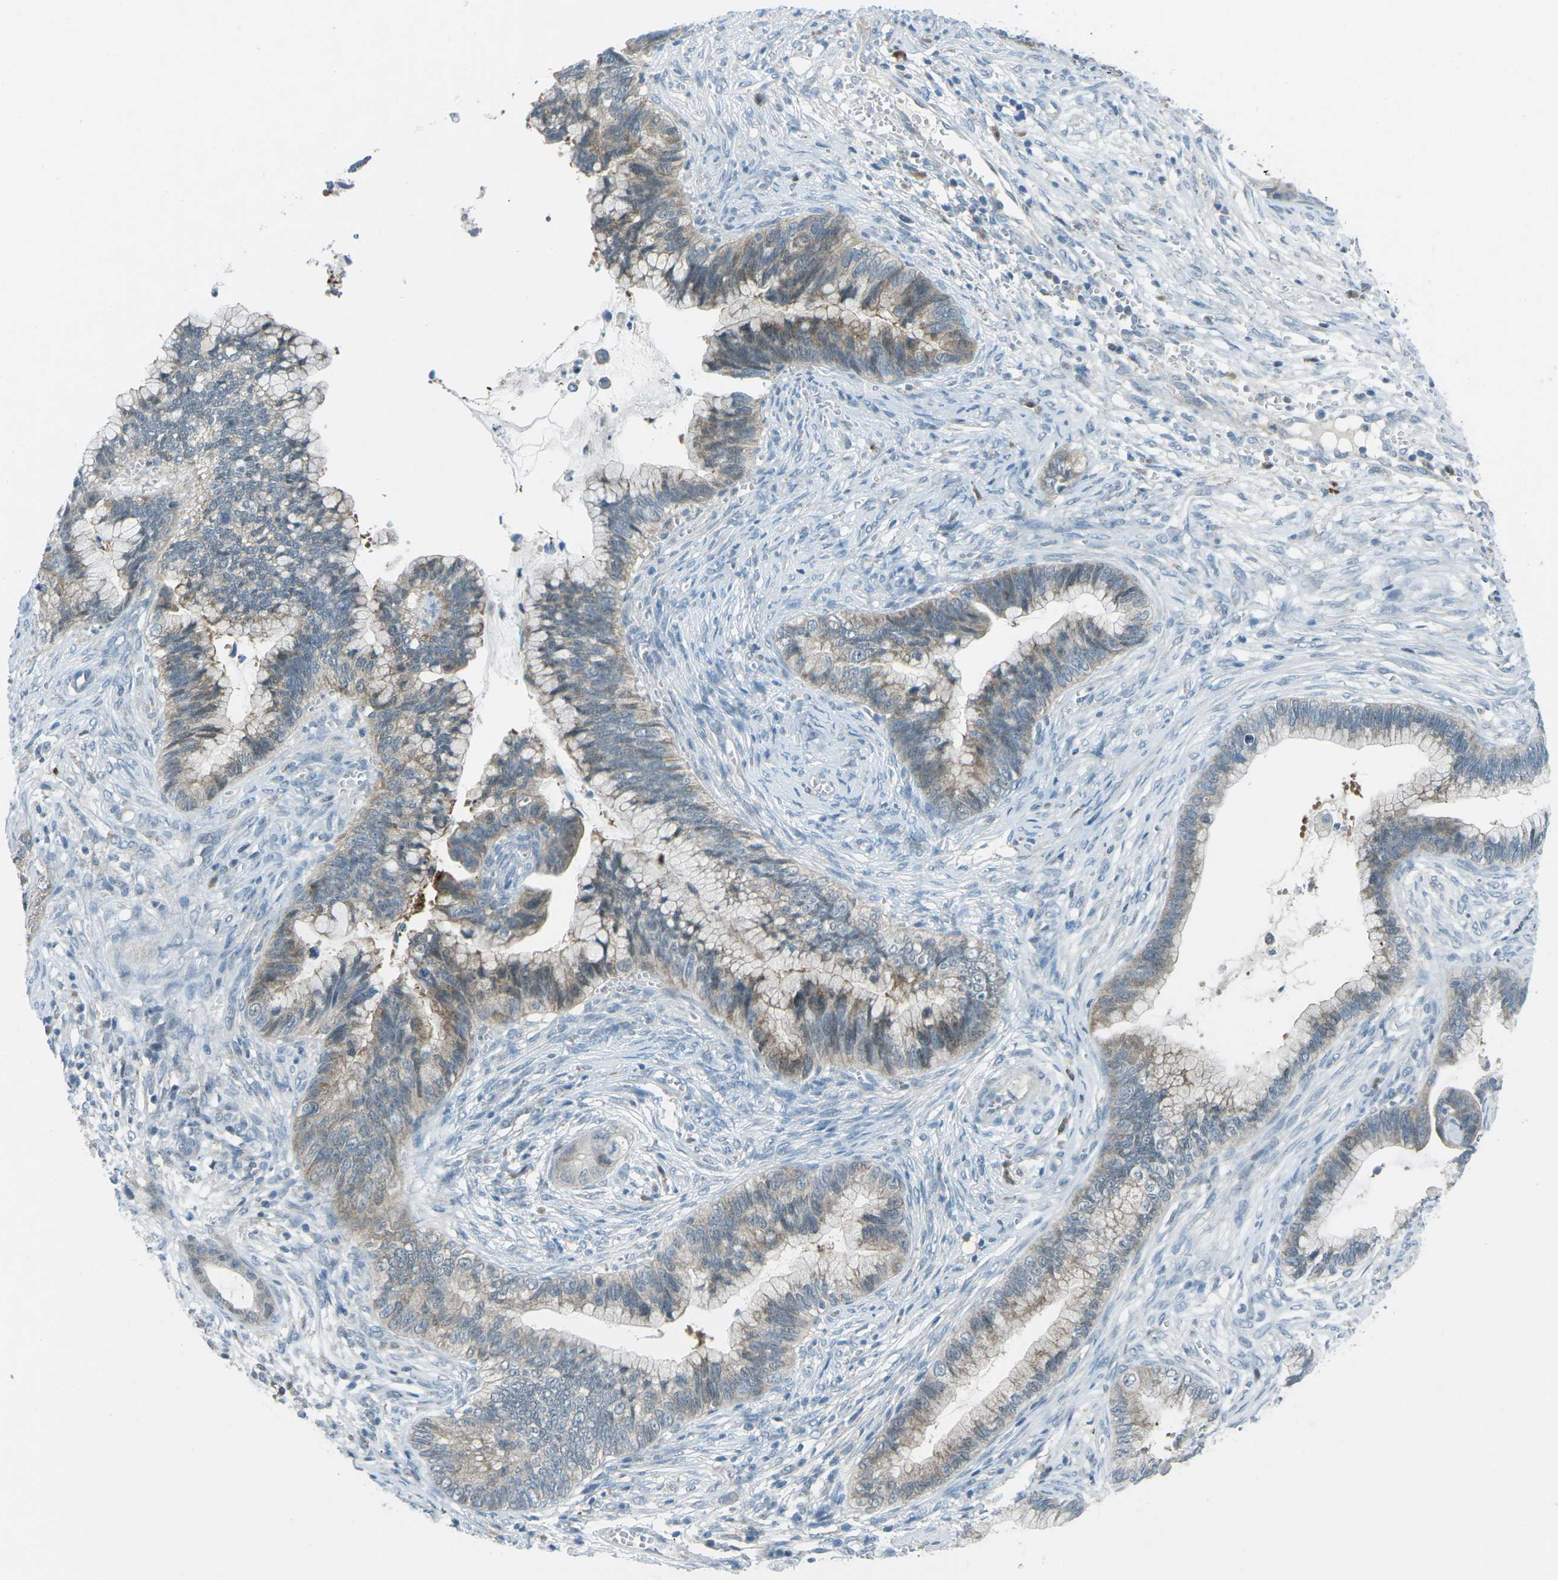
{"staining": {"intensity": "weak", "quantity": "25%-75%", "location": "cytoplasmic/membranous"}, "tissue": "cervical cancer", "cell_type": "Tumor cells", "image_type": "cancer", "snomed": [{"axis": "morphology", "description": "Adenocarcinoma, NOS"}, {"axis": "topography", "description": "Cervix"}], "caption": "Protein staining of cervical cancer (adenocarcinoma) tissue displays weak cytoplasmic/membranous staining in approximately 25%-75% of tumor cells.", "gene": "PRKCA", "patient": {"sex": "female", "age": 44}}